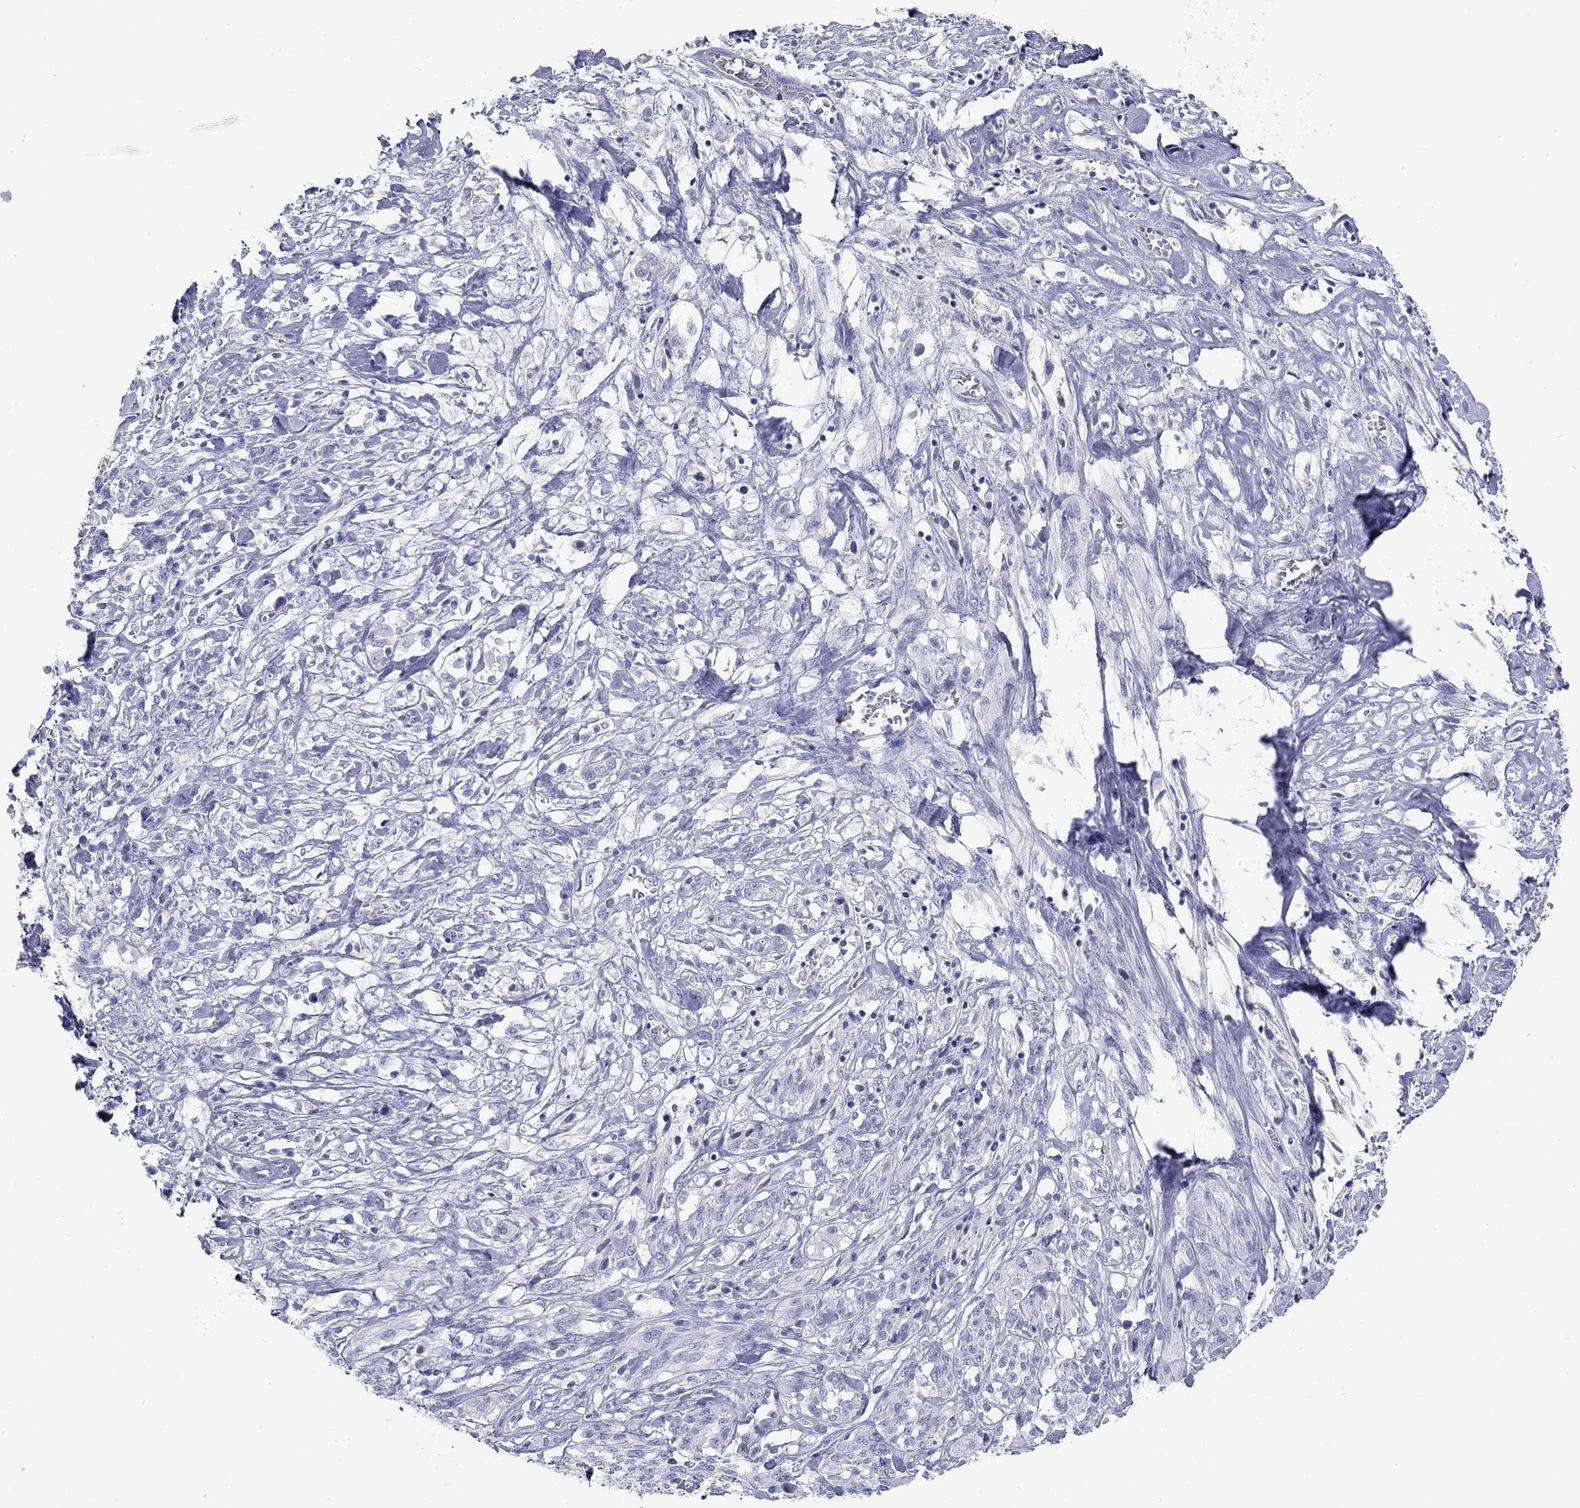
{"staining": {"intensity": "negative", "quantity": "none", "location": "none"}, "tissue": "melanoma", "cell_type": "Tumor cells", "image_type": "cancer", "snomed": [{"axis": "morphology", "description": "Malignant melanoma, NOS"}, {"axis": "topography", "description": "Skin"}], "caption": "Histopathology image shows no significant protein expression in tumor cells of melanoma. (DAB (3,3'-diaminobenzidine) immunohistochemistry, high magnification).", "gene": "DPY19L2", "patient": {"sex": "female", "age": 91}}